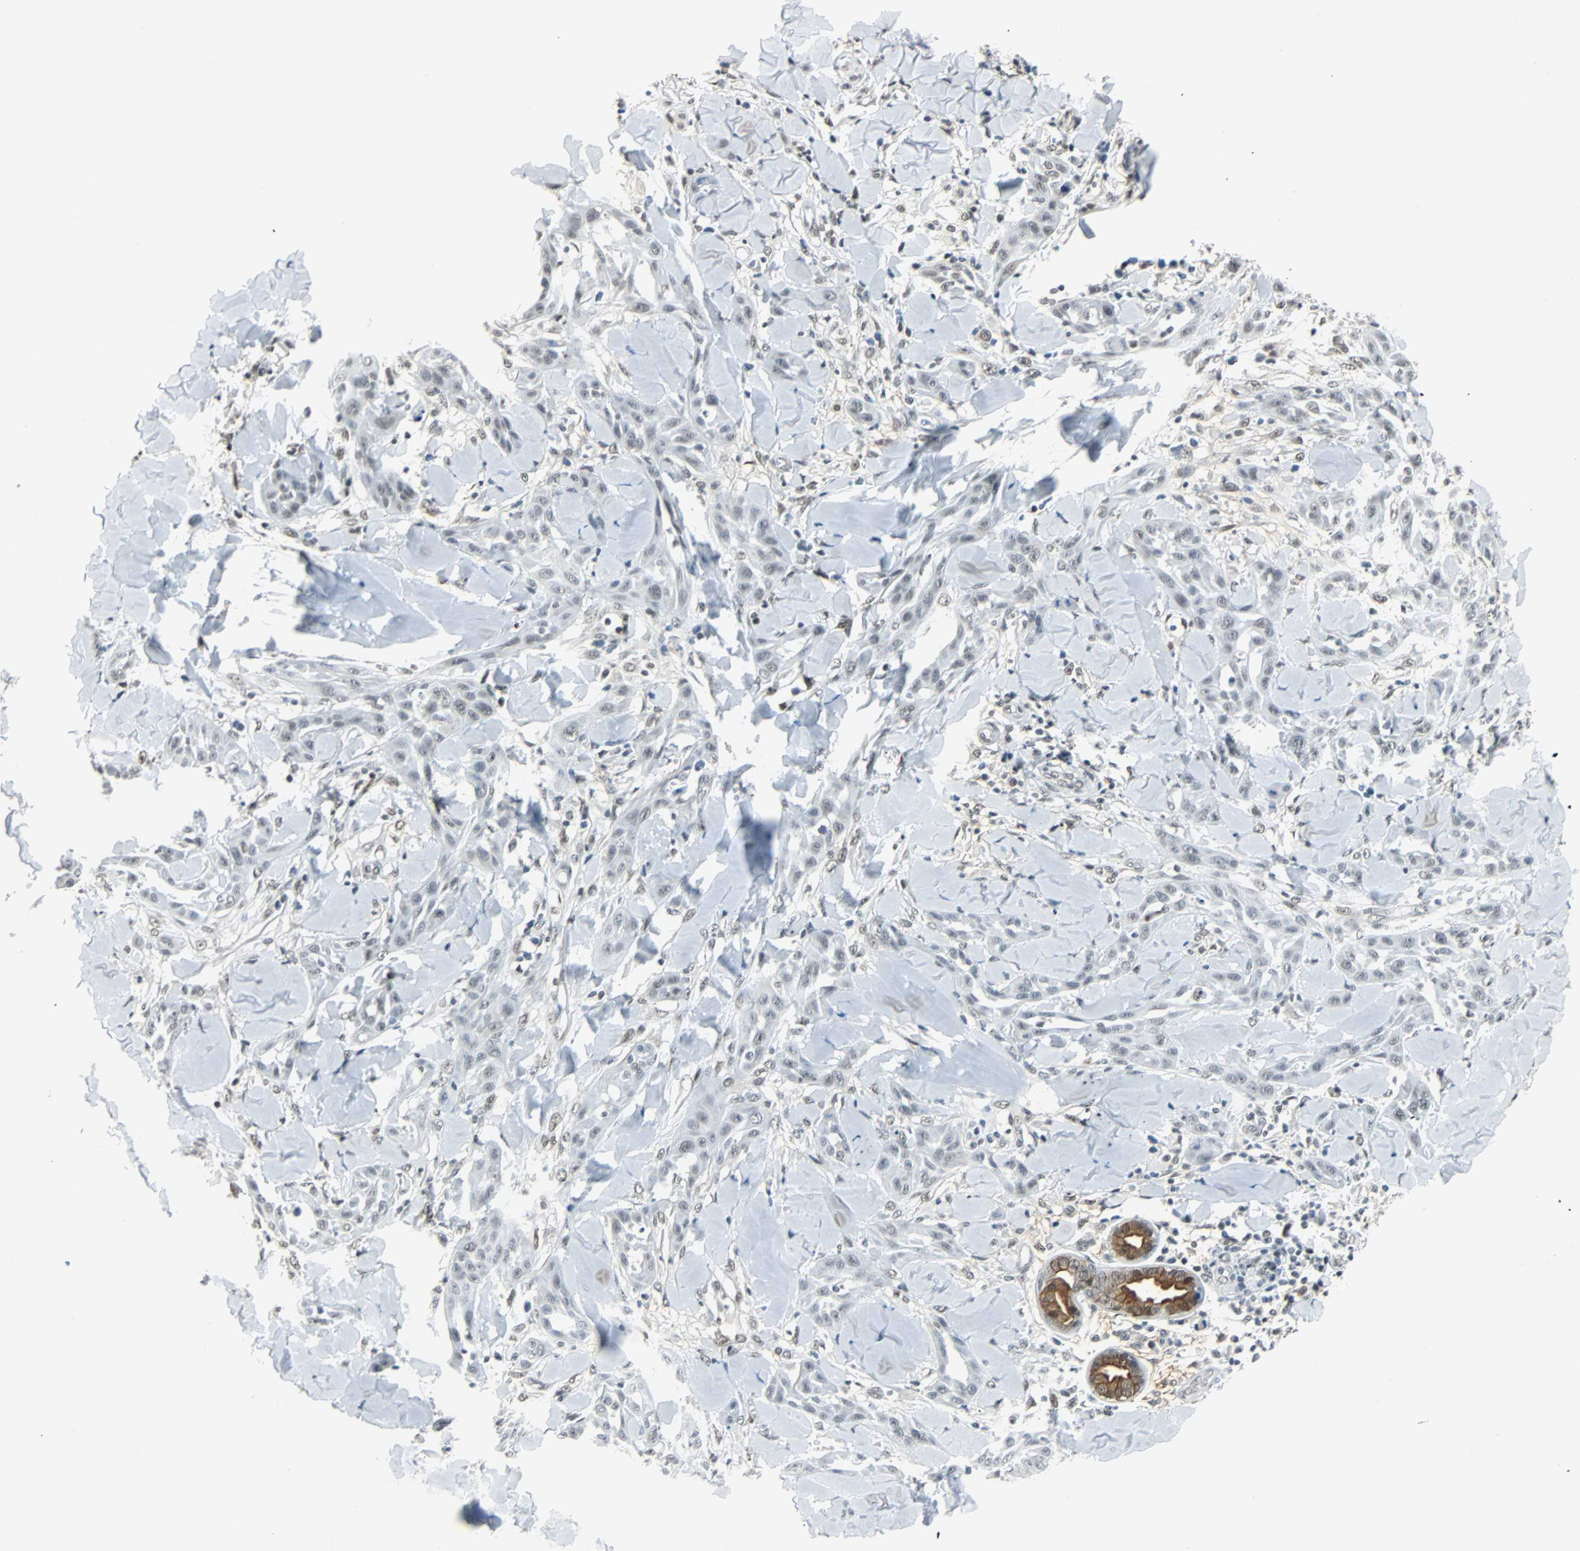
{"staining": {"intensity": "negative", "quantity": "none", "location": "none"}, "tissue": "skin cancer", "cell_type": "Tumor cells", "image_type": "cancer", "snomed": [{"axis": "morphology", "description": "Squamous cell carcinoma, NOS"}, {"axis": "topography", "description": "Skin"}], "caption": "Protein analysis of skin squamous cell carcinoma reveals no significant staining in tumor cells.", "gene": "NELFE", "patient": {"sex": "male", "age": 24}}